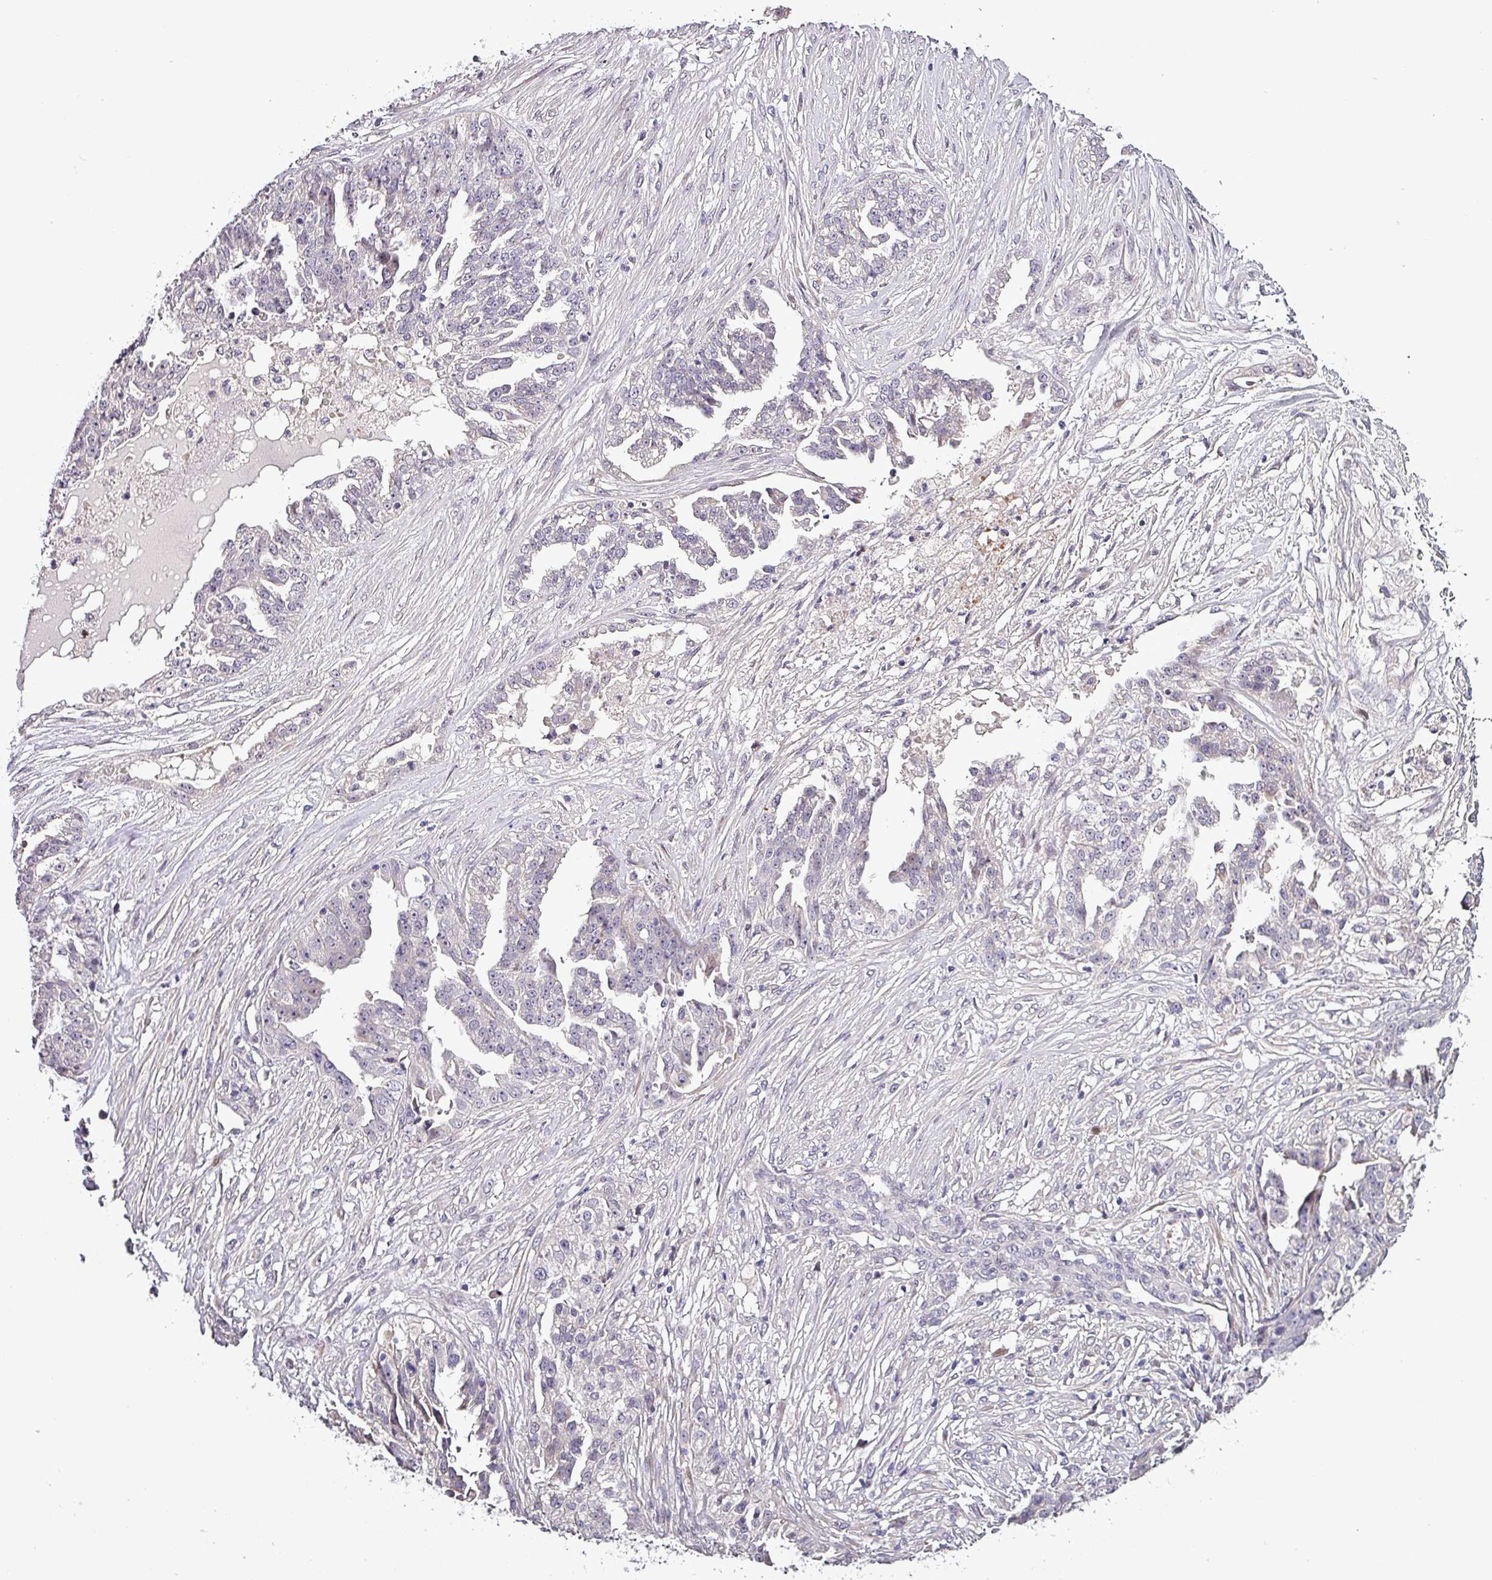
{"staining": {"intensity": "negative", "quantity": "none", "location": "none"}, "tissue": "ovarian cancer", "cell_type": "Tumor cells", "image_type": "cancer", "snomed": [{"axis": "morphology", "description": "Cystadenocarcinoma, serous, NOS"}, {"axis": "topography", "description": "Ovary"}], "caption": "Tumor cells show no significant expression in ovarian serous cystadenocarcinoma.", "gene": "GRAPL", "patient": {"sex": "female", "age": 58}}